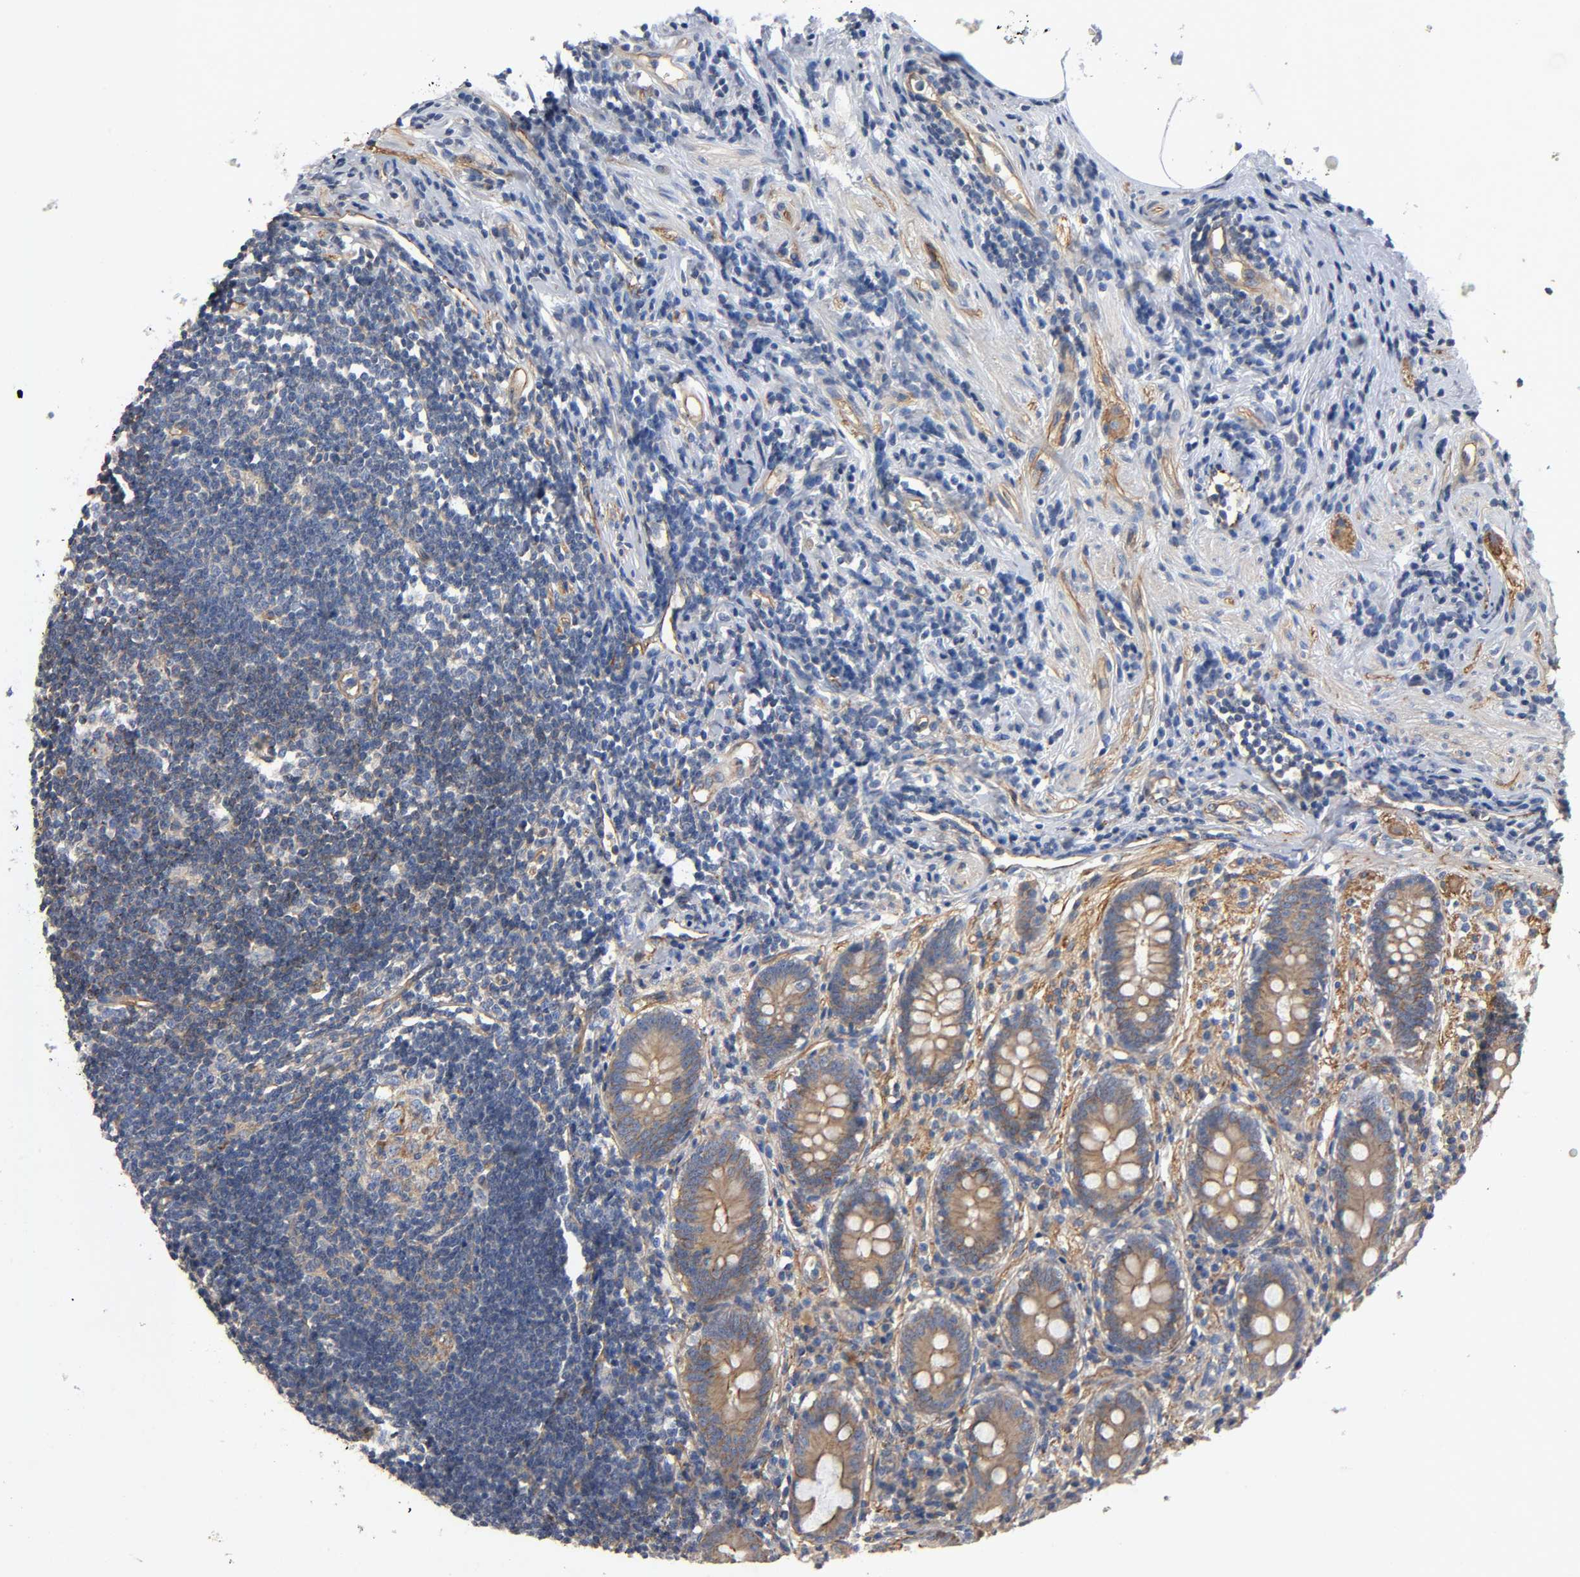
{"staining": {"intensity": "moderate", "quantity": ">75%", "location": "cytoplasmic/membranous"}, "tissue": "appendix", "cell_type": "Glandular cells", "image_type": "normal", "snomed": [{"axis": "morphology", "description": "Normal tissue, NOS"}, {"axis": "topography", "description": "Appendix"}], "caption": "The immunohistochemical stain highlights moderate cytoplasmic/membranous positivity in glandular cells of benign appendix. Using DAB (brown) and hematoxylin (blue) stains, captured at high magnification using brightfield microscopy.", "gene": "MARS1", "patient": {"sex": "female", "age": 50}}